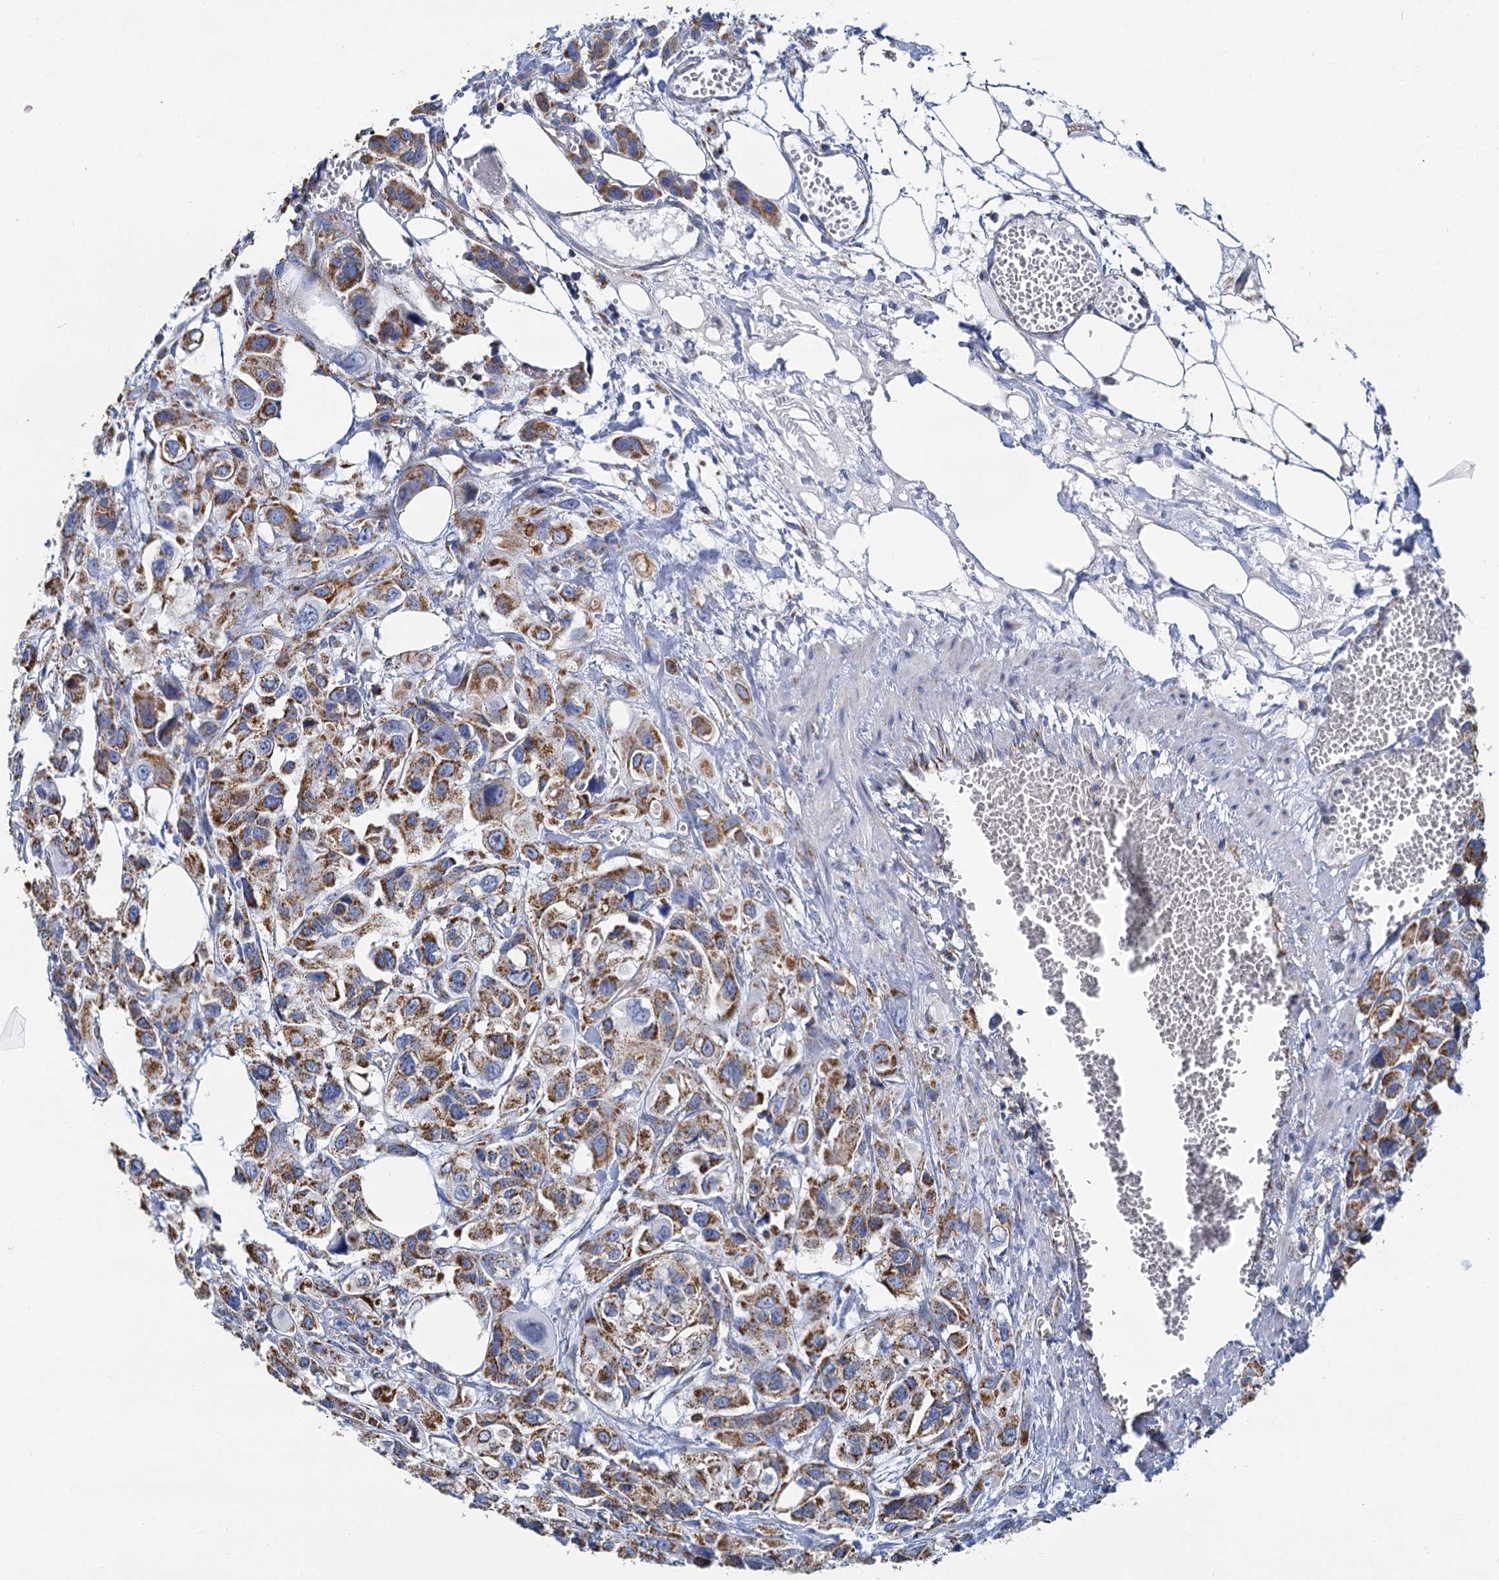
{"staining": {"intensity": "strong", "quantity": ">75%", "location": "cytoplasmic/membranous"}, "tissue": "urothelial cancer", "cell_type": "Tumor cells", "image_type": "cancer", "snomed": [{"axis": "morphology", "description": "Urothelial carcinoma, High grade"}, {"axis": "topography", "description": "Urinary bladder"}], "caption": "Tumor cells show strong cytoplasmic/membranous staining in about >75% of cells in urothelial cancer.", "gene": "CCP110", "patient": {"sex": "male", "age": 67}}